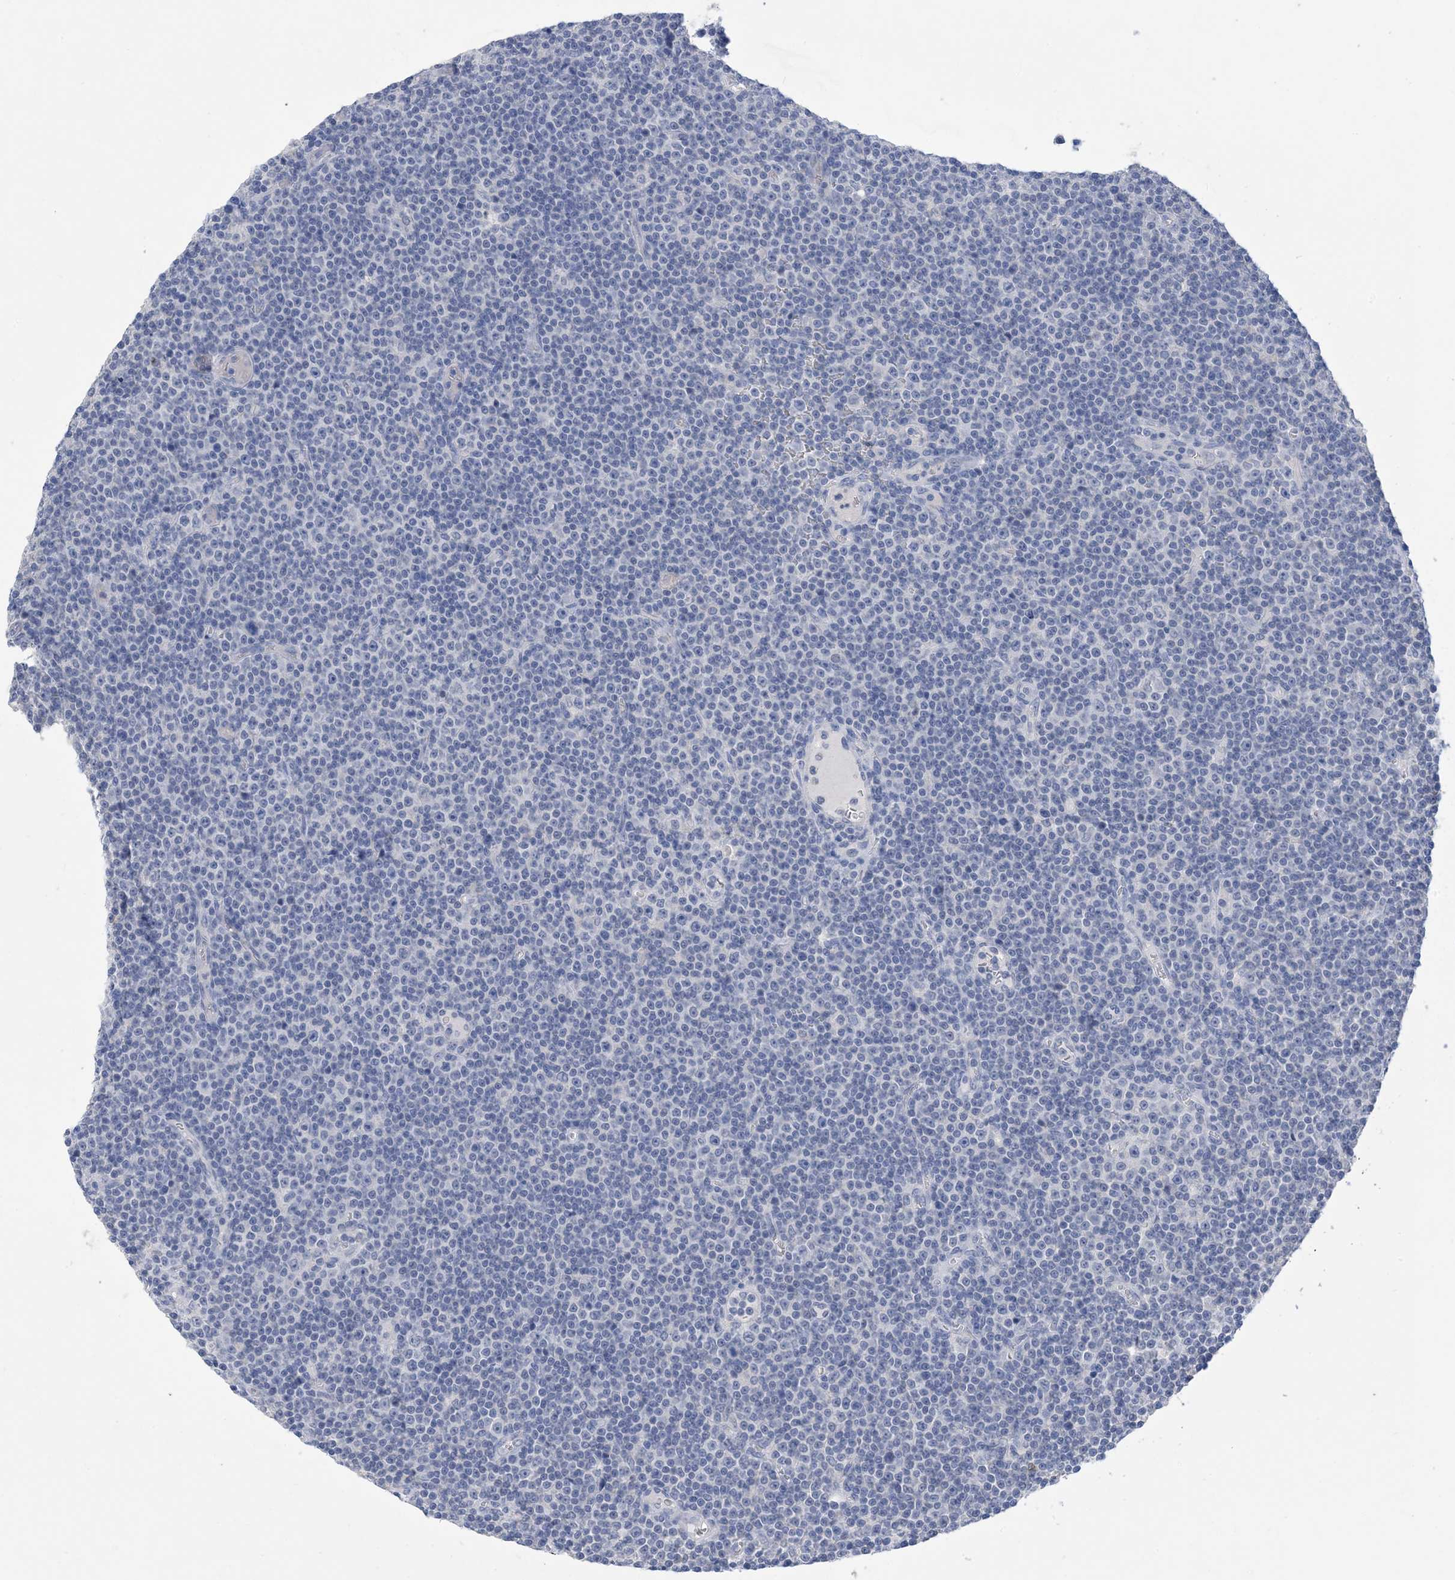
{"staining": {"intensity": "negative", "quantity": "none", "location": "none"}, "tissue": "lymphoma", "cell_type": "Tumor cells", "image_type": "cancer", "snomed": [{"axis": "morphology", "description": "Malignant lymphoma, non-Hodgkin's type, Low grade"}, {"axis": "topography", "description": "Lymph node"}], "caption": "Lymphoma was stained to show a protein in brown. There is no significant positivity in tumor cells.", "gene": "DSC3", "patient": {"sex": "female", "age": 67}}